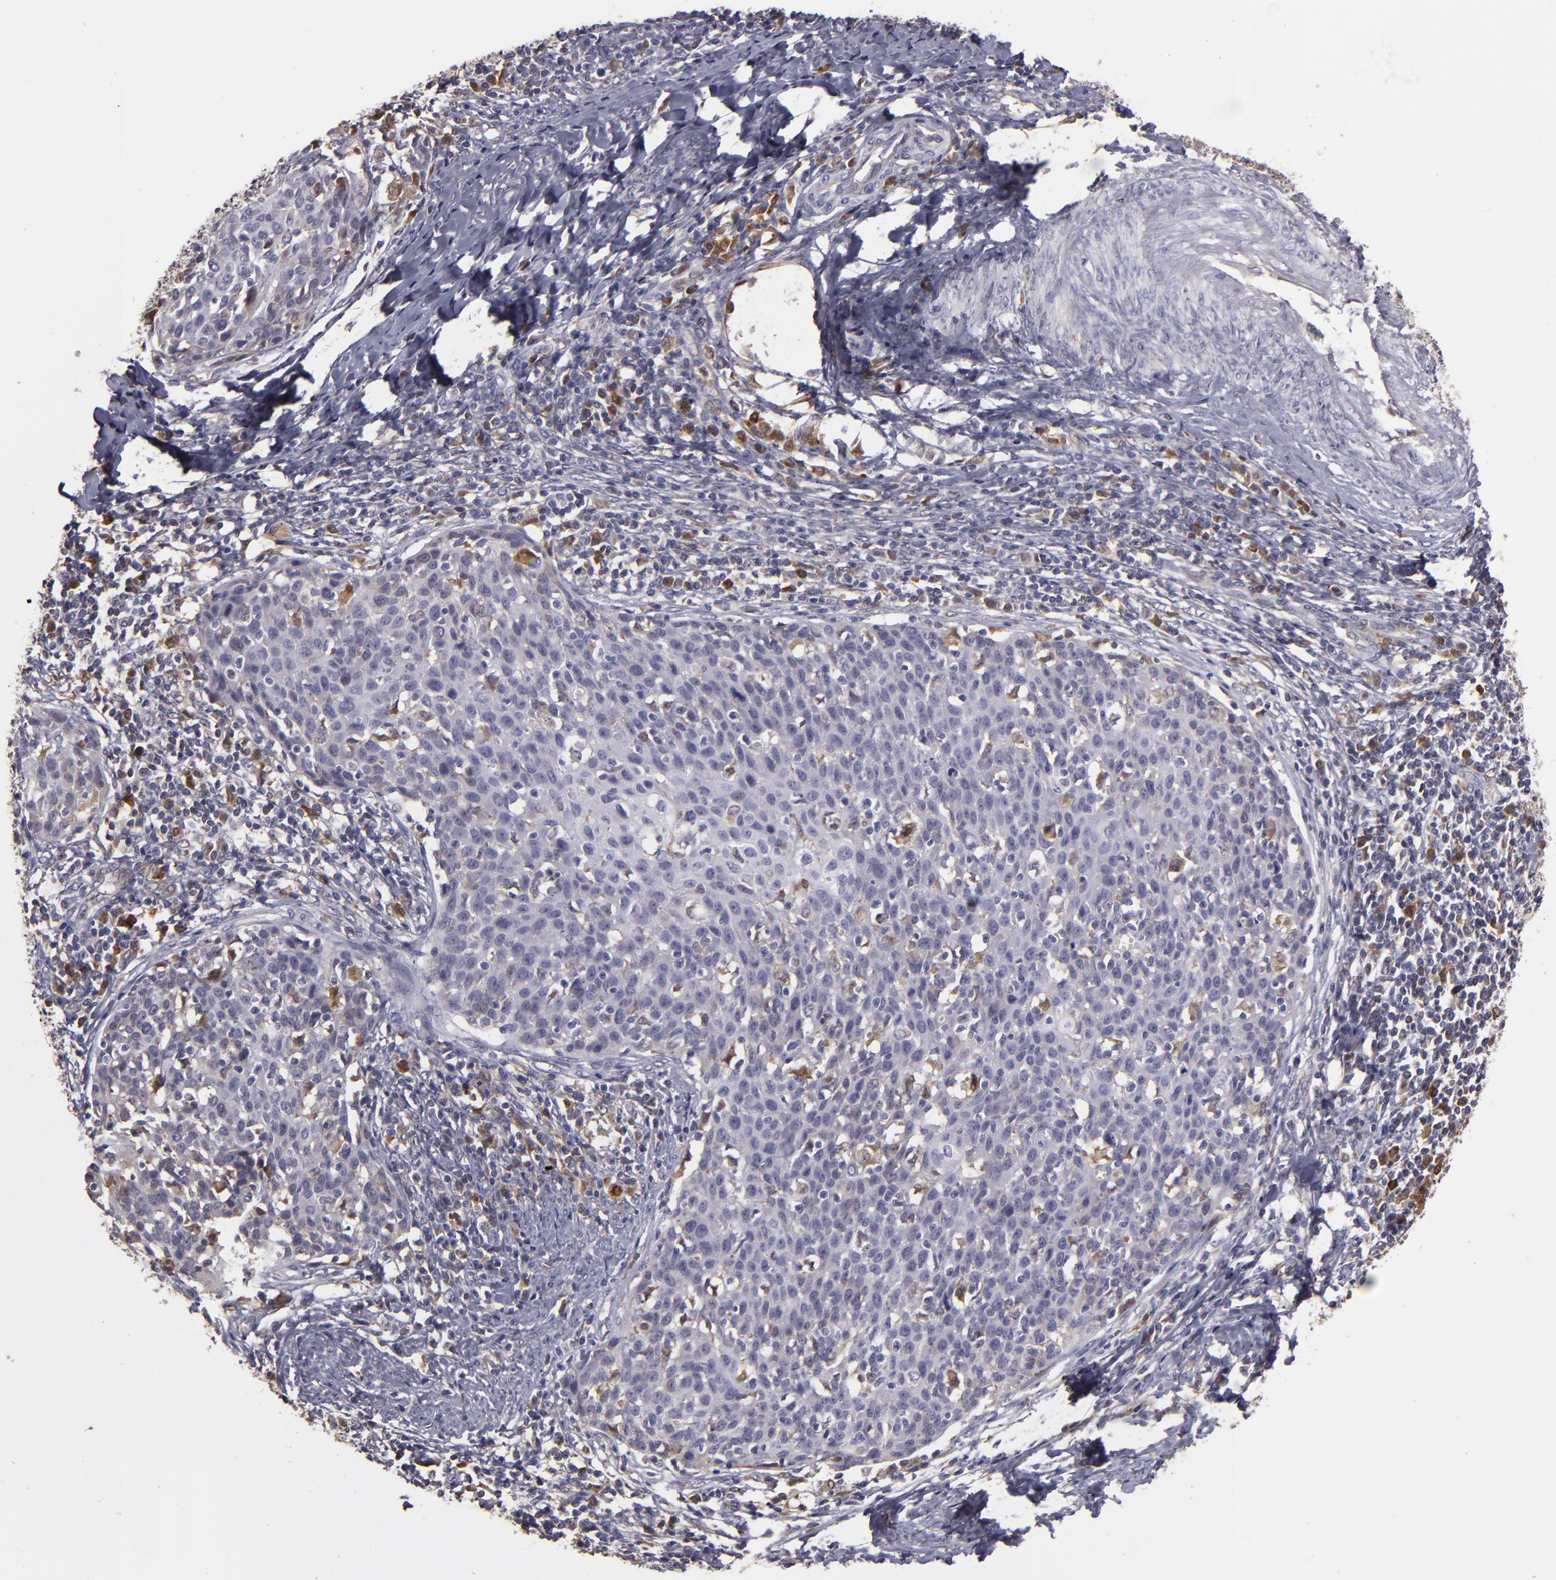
{"staining": {"intensity": "negative", "quantity": "none", "location": "none"}, "tissue": "cervical cancer", "cell_type": "Tumor cells", "image_type": "cancer", "snomed": [{"axis": "morphology", "description": "Squamous cell carcinoma, NOS"}, {"axis": "topography", "description": "Cervix"}], "caption": "High power microscopy image of an immunohistochemistry histopathology image of cervical cancer (squamous cell carcinoma), revealing no significant expression in tumor cells.", "gene": "FHIT", "patient": {"sex": "female", "age": 38}}